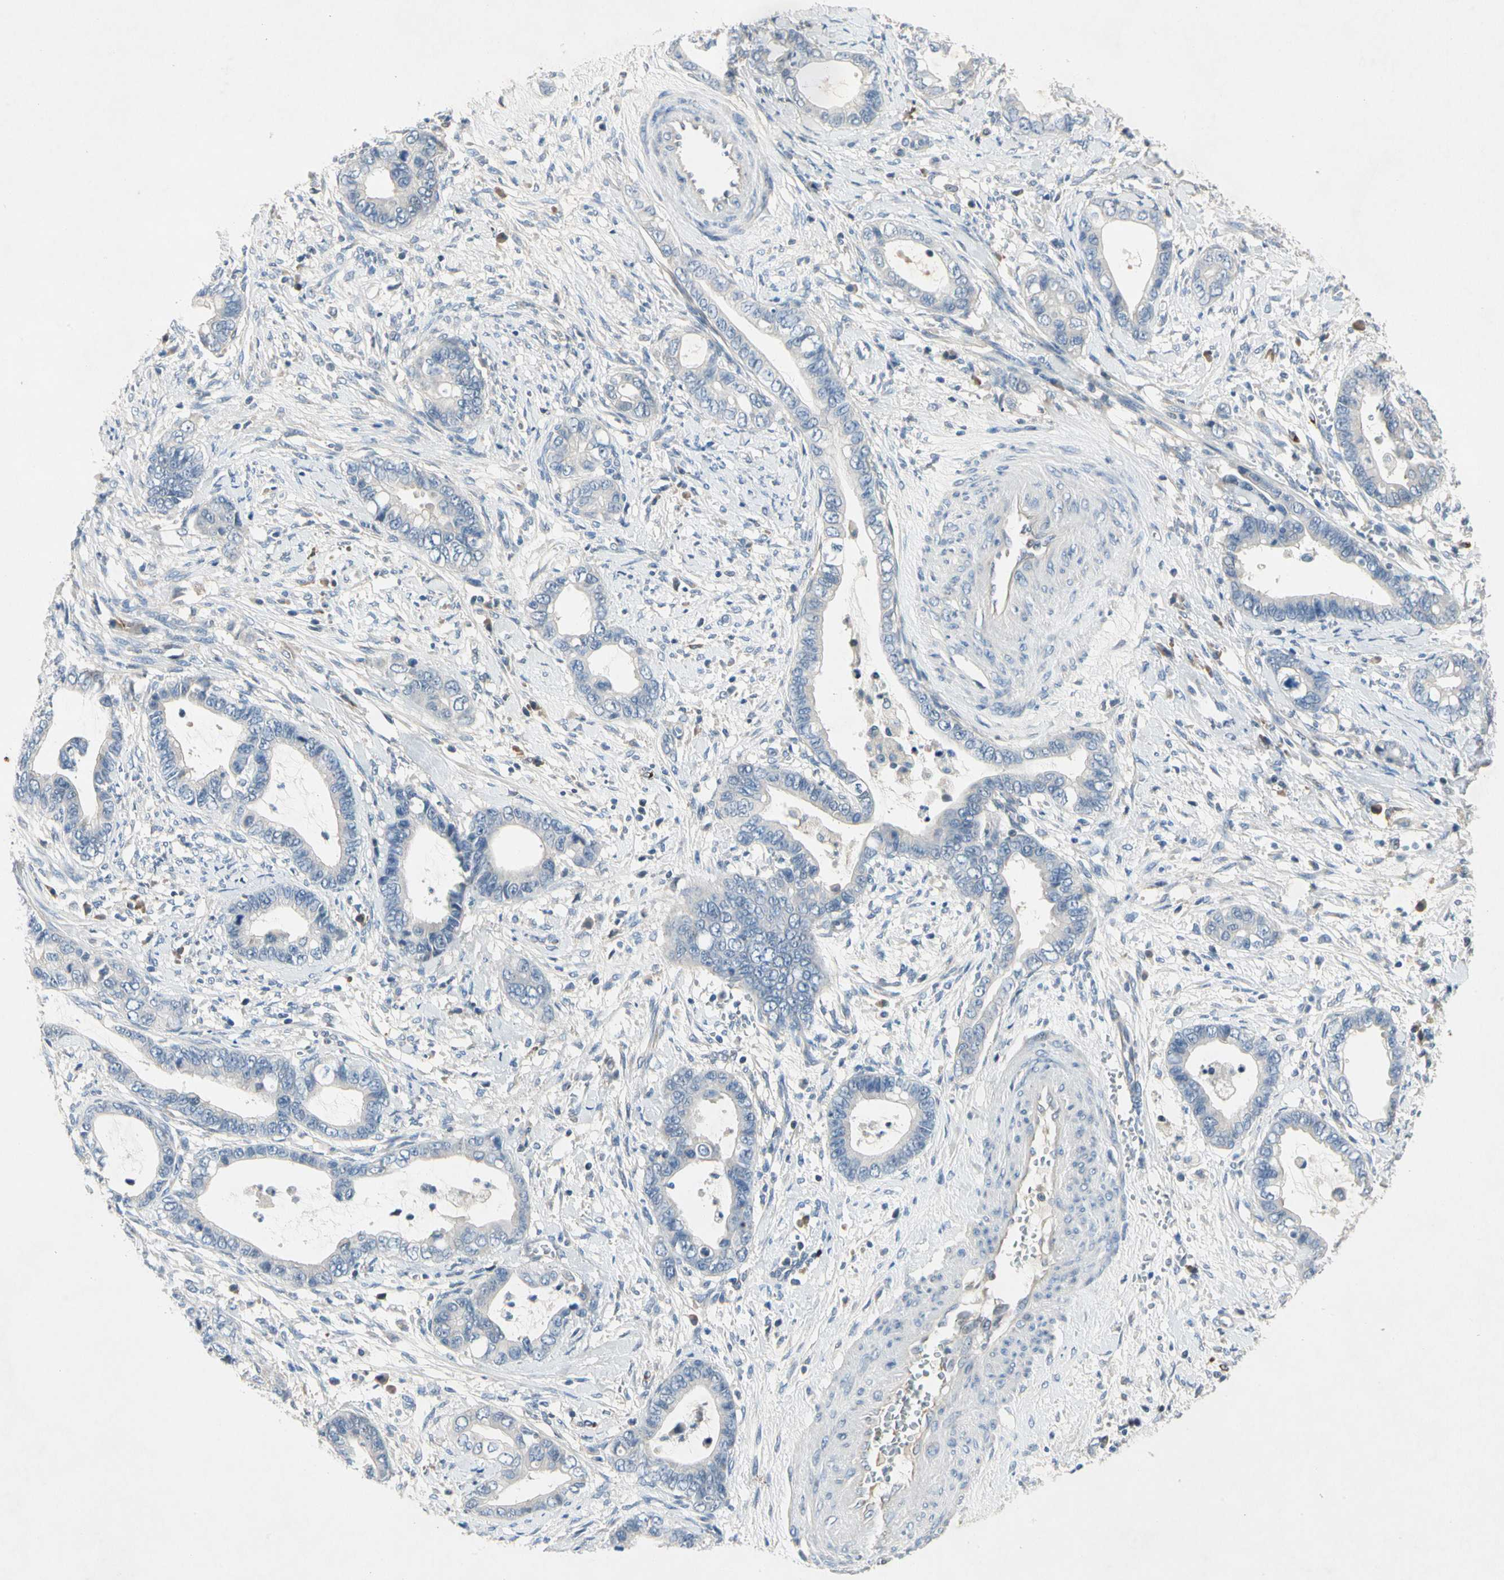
{"staining": {"intensity": "negative", "quantity": "none", "location": "none"}, "tissue": "cervical cancer", "cell_type": "Tumor cells", "image_type": "cancer", "snomed": [{"axis": "morphology", "description": "Adenocarcinoma, NOS"}, {"axis": "topography", "description": "Cervix"}], "caption": "There is no significant positivity in tumor cells of adenocarcinoma (cervical). (DAB immunohistochemistry with hematoxylin counter stain).", "gene": "GAS6", "patient": {"sex": "female", "age": 44}}